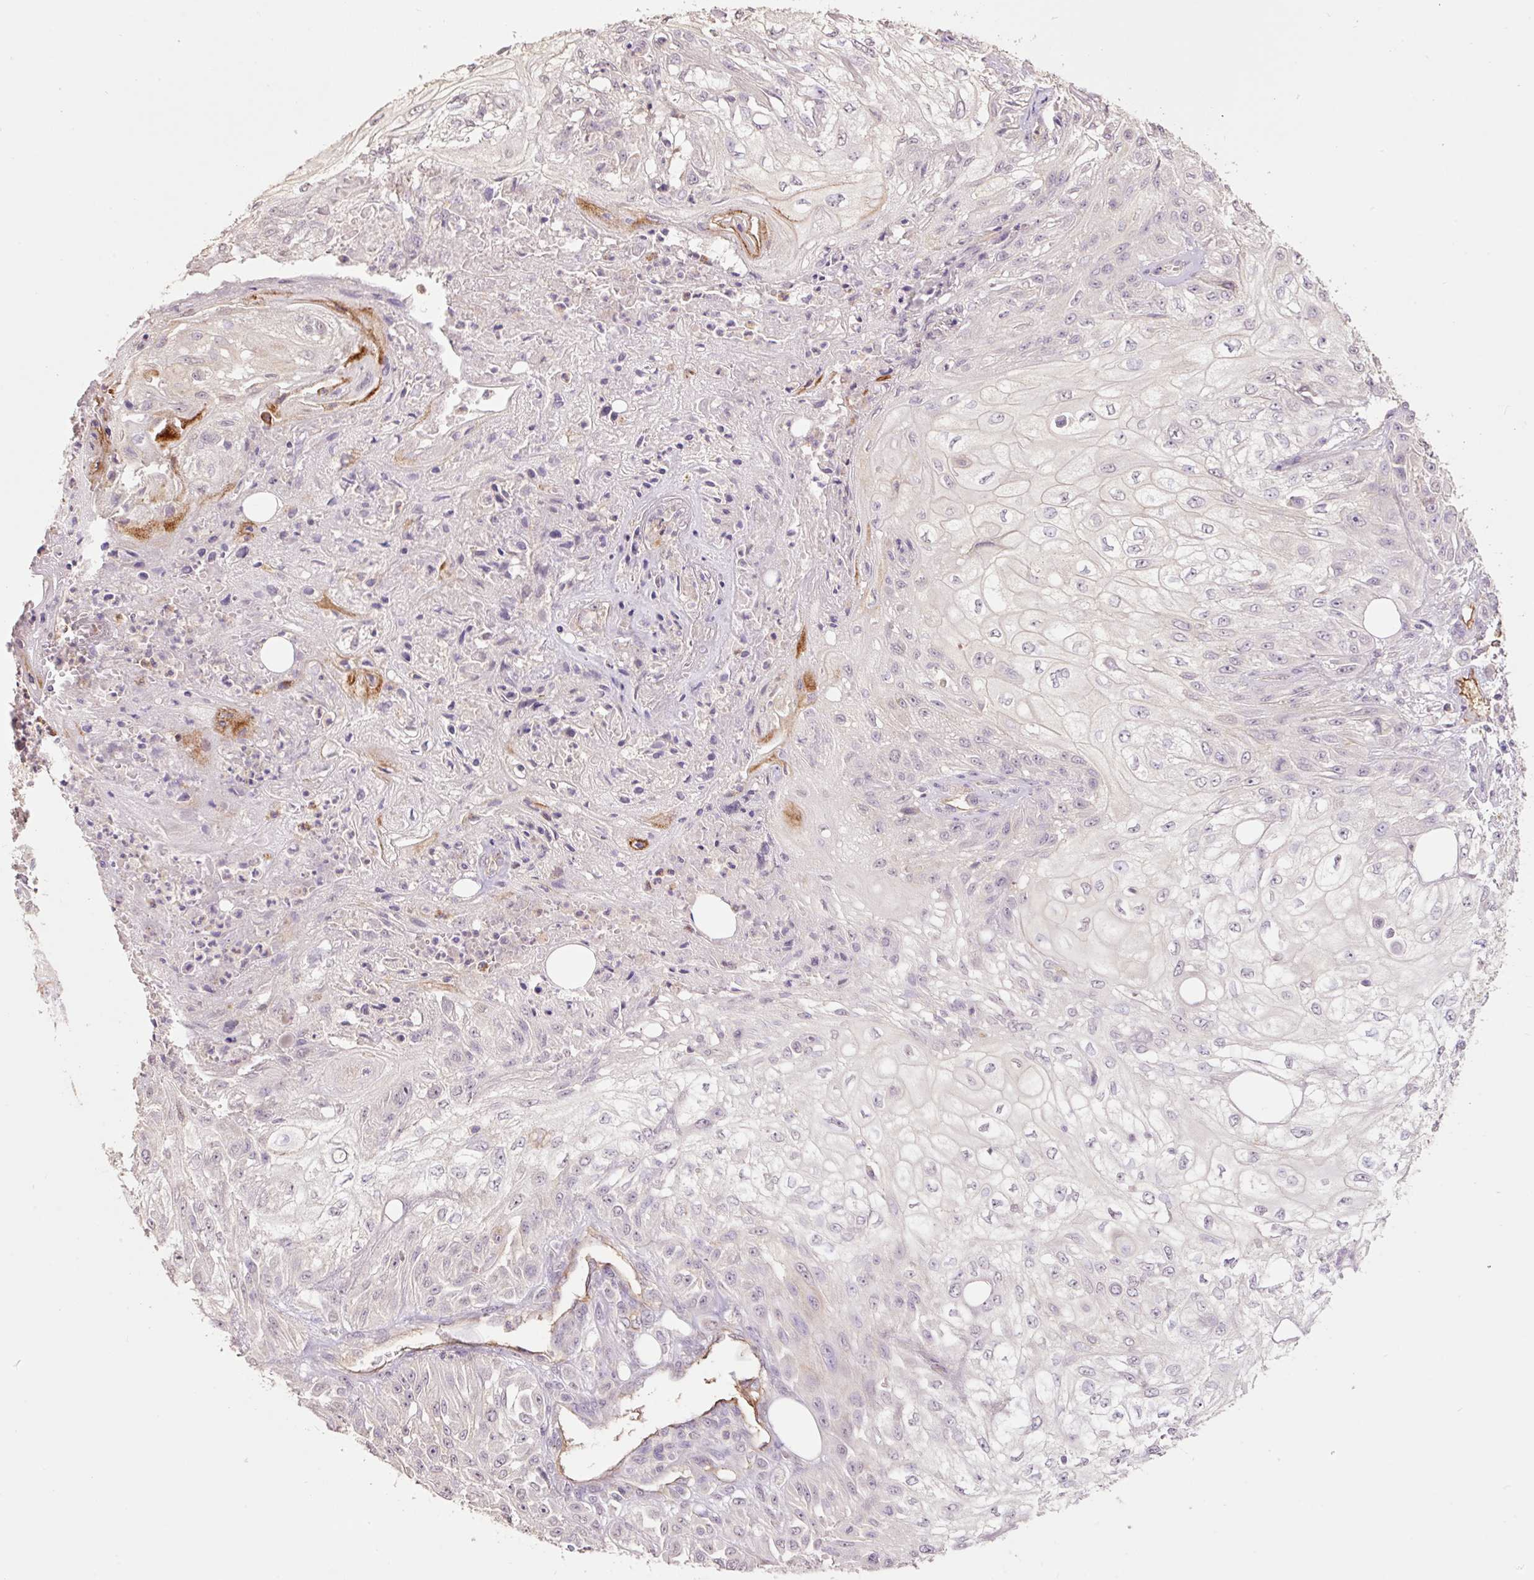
{"staining": {"intensity": "negative", "quantity": "none", "location": "none"}, "tissue": "skin cancer", "cell_type": "Tumor cells", "image_type": "cancer", "snomed": [{"axis": "morphology", "description": "Squamous cell carcinoma, NOS"}, {"axis": "morphology", "description": "Squamous cell carcinoma, metastatic, NOS"}, {"axis": "topography", "description": "Skin"}, {"axis": "topography", "description": "Lymph node"}], "caption": "High power microscopy micrograph of an immunohistochemistry histopathology image of metastatic squamous cell carcinoma (skin), revealing no significant positivity in tumor cells.", "gene": "SLC1A4", "patient": {"sex": "male", "age": 75}}